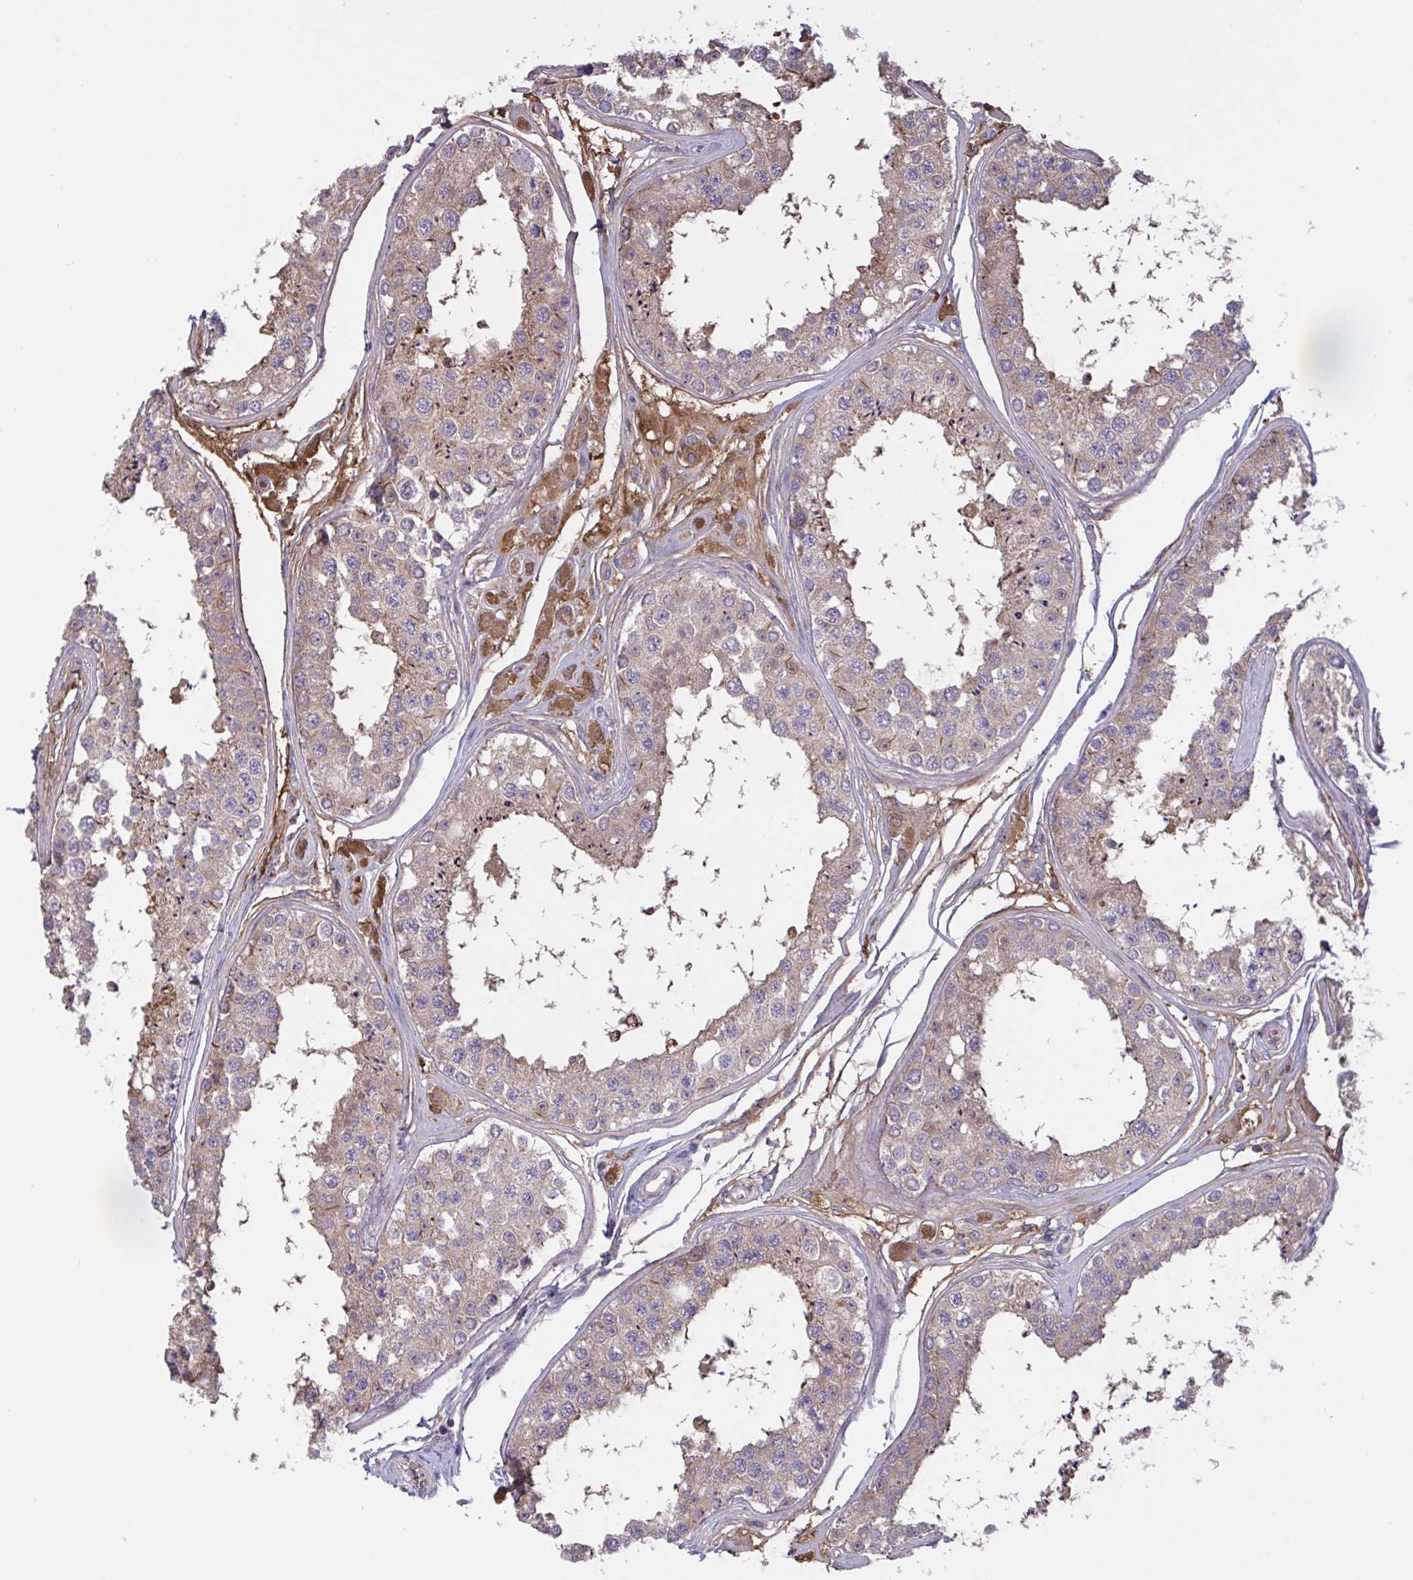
{"staining": {"intensity": "weak", "quantity": "25%-75%", "location": "cytoplasmic/membranous"}, "tissue": "testis", "cell_type": "Cells in seminiferous ducts", "image_type": "normal", "snomed": [{"axis": "morphology", "description": "Normal tissue, NOS"}, {"axis": "topography", "description": "Testis"}], "caption": "About 25%-75% of cells in seminiferous ducts in normal human testis exhibit weak cytoplasmic/membranous protein expression as visualized by brown immunohistochemical staining.", "gene": "IL1R1", "patient": {"sex": "male", "age": 25}}